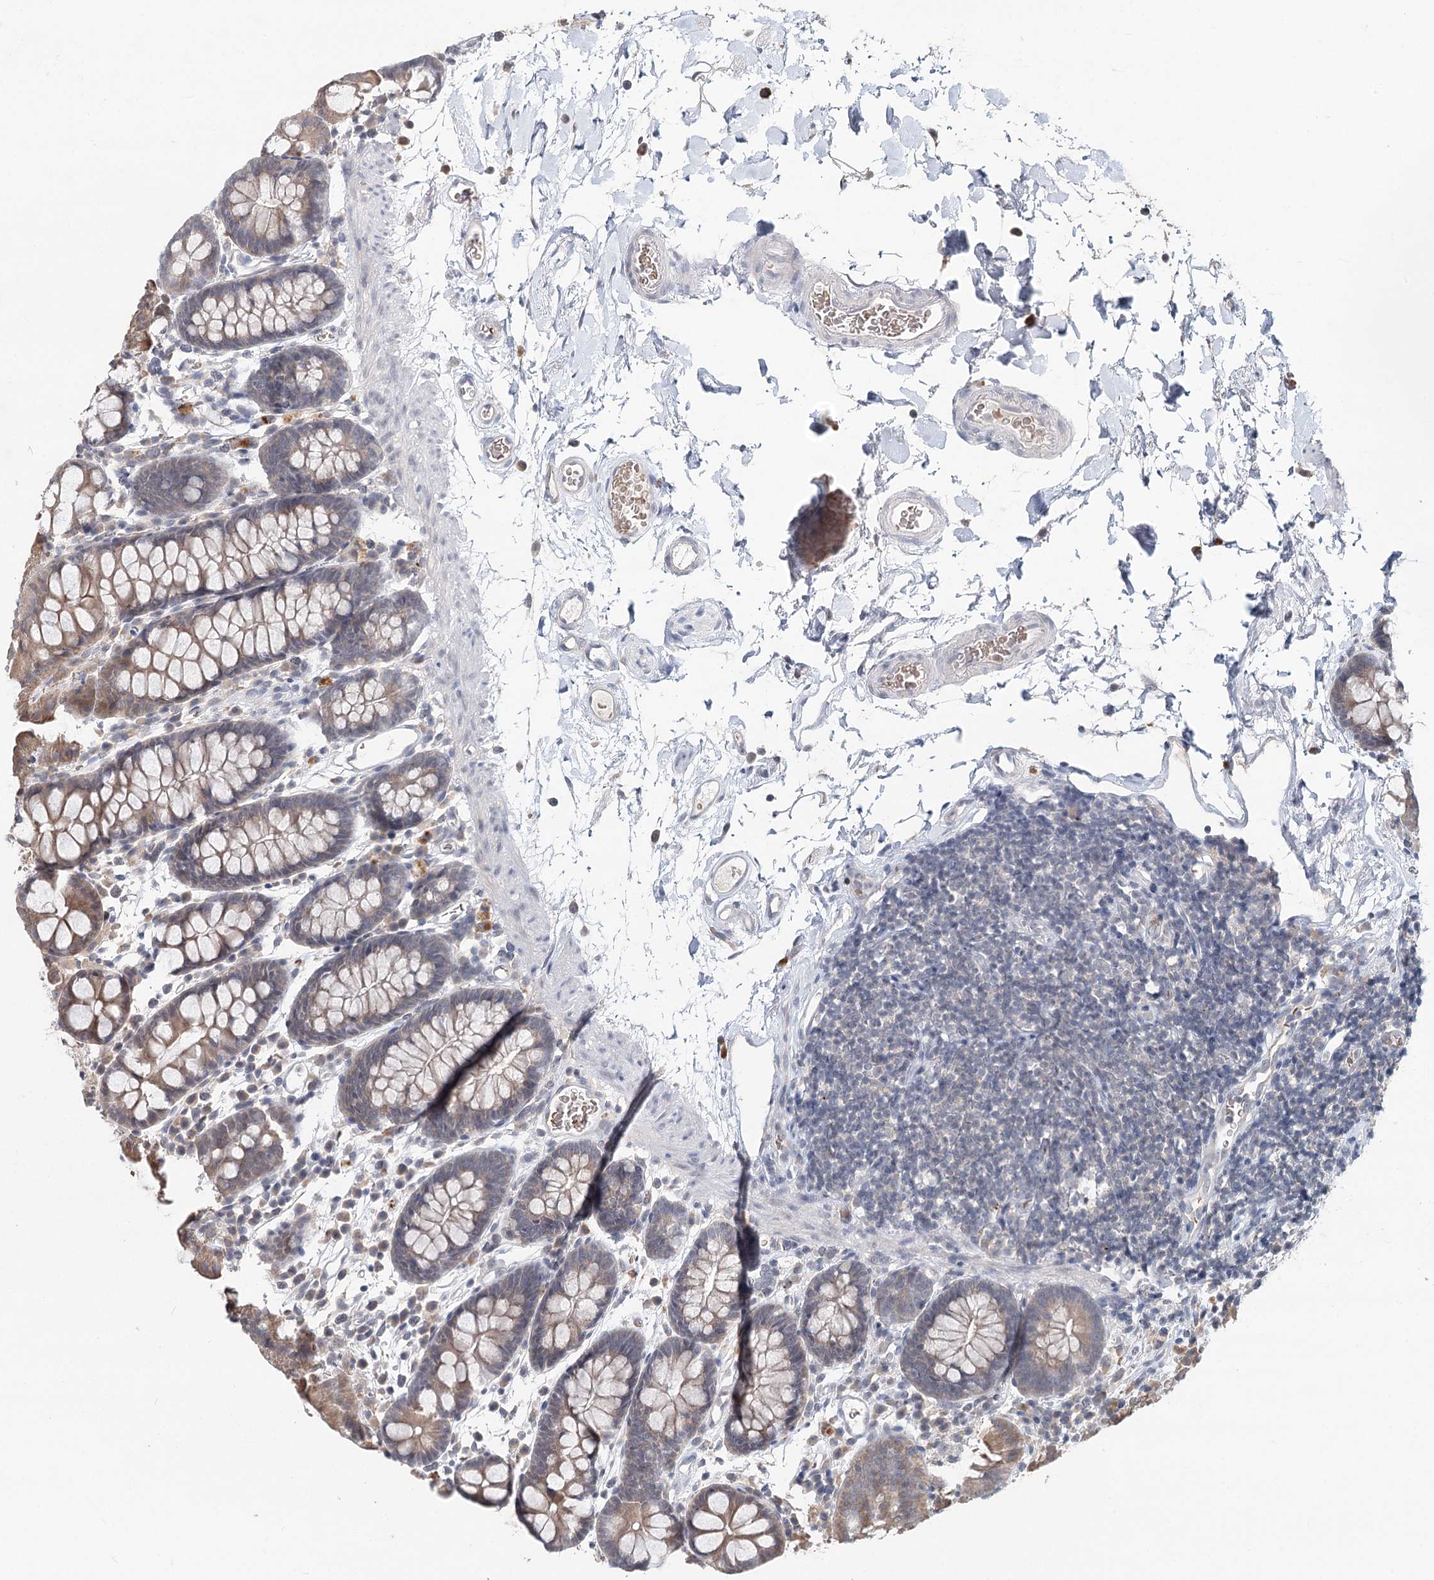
{"staining": {"intensity": "negative", "quantity": "none", "location": "none"}, "tissue": "colon", "cell_type": "Endothelial cells", "image_type": "normal", "snomed": [{"axis": "morphology", "description": "Normal tissue, NOS"}, {"axis": "topography", "description": "Colon"}], "caption": "The IHC image has no significant staining in endothelial cells of colon.", "gene": "FBXO7", "patient": {"sex": "male", "age": 75}}